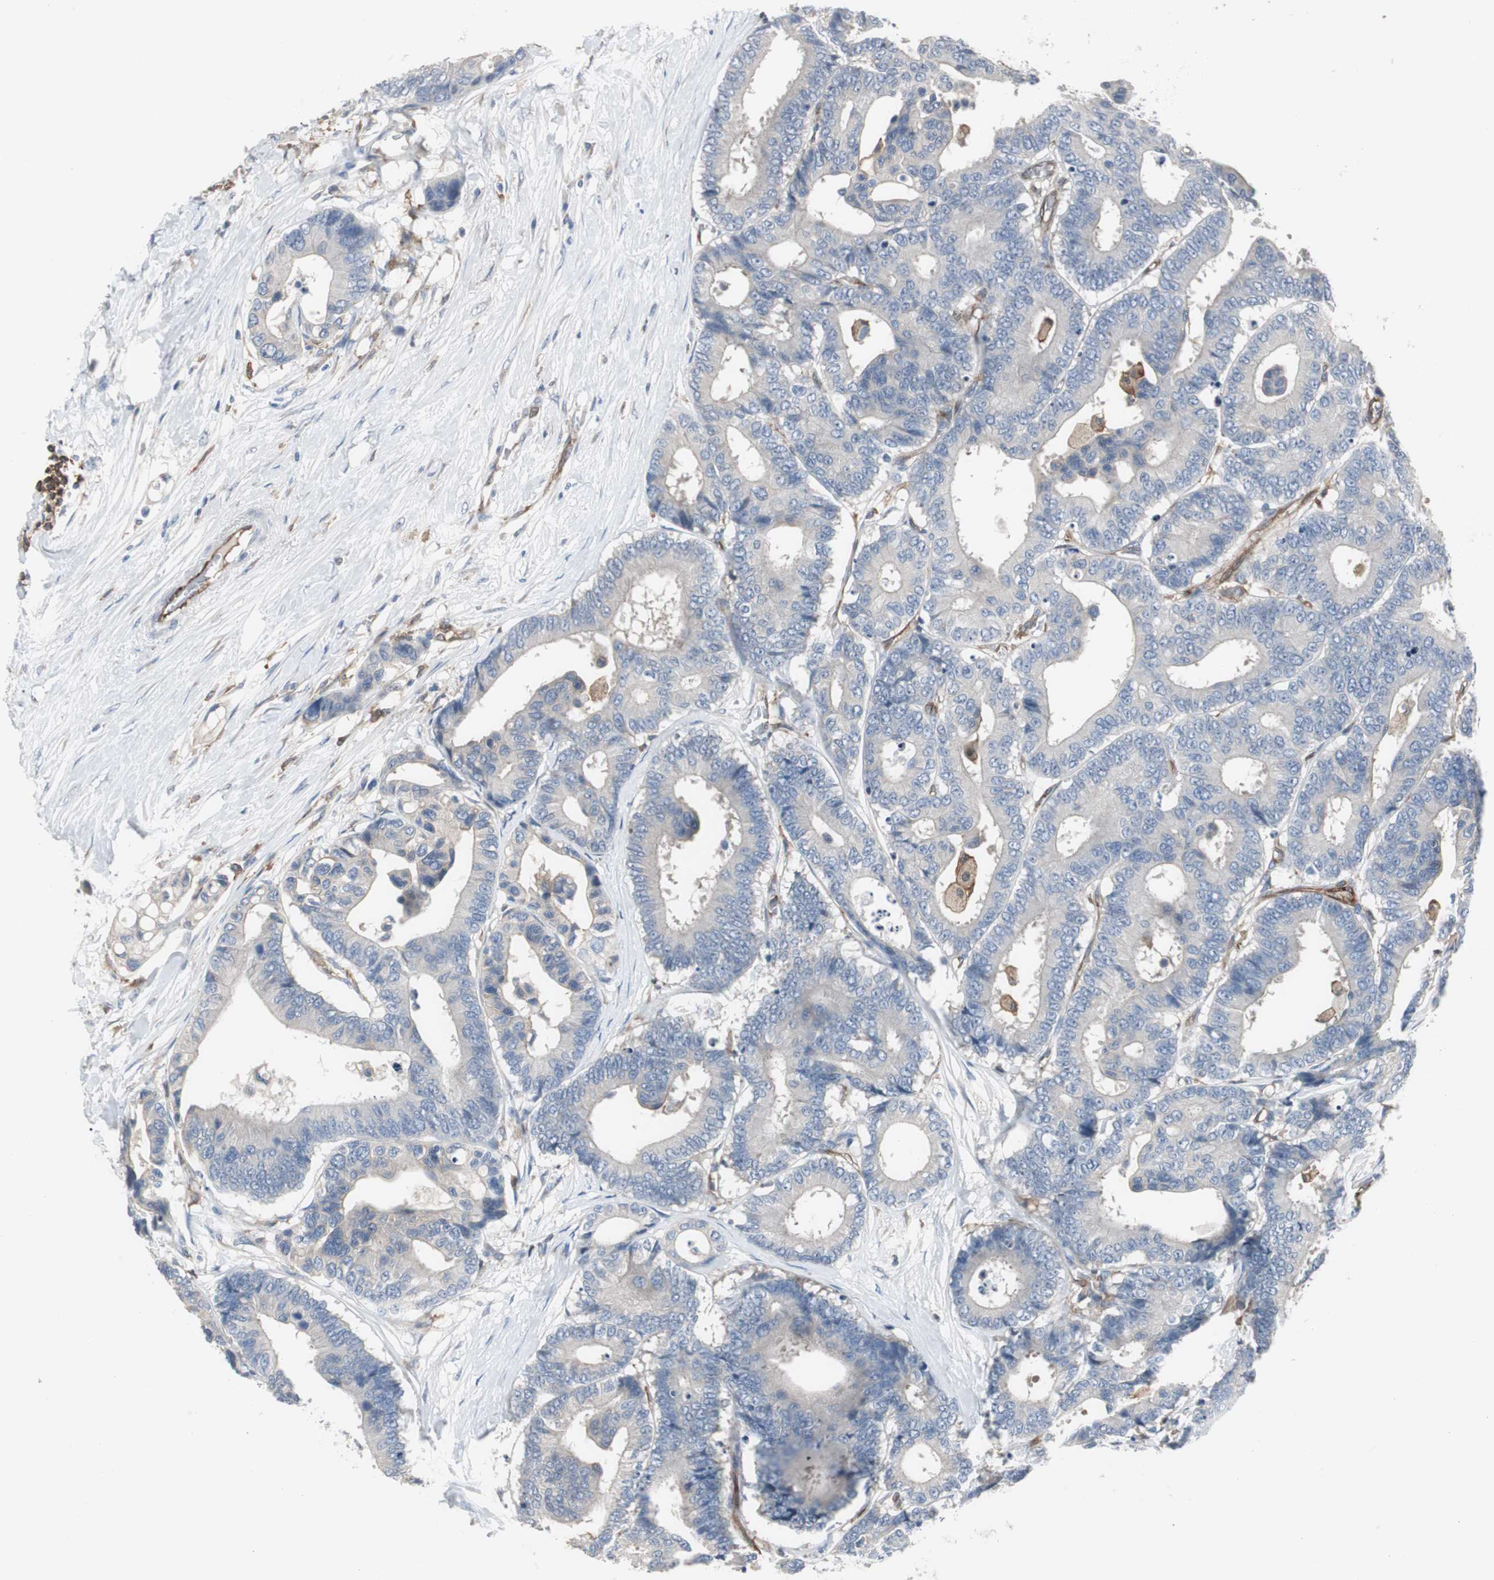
{"staining": {"intensity": "weak", "quantity": "25%-75%", "location": "cytoplasmic/membranous"}, "tissue": "colorectal cancer", "cell_type": "Tumor cells", "image_type": "cancer", "snomed": [{"axis": "morphology", "description": "Normal tissue, NOS"}, {"axis": "morphology", "description": "Adenocarcinoma, NOS"}, {"axis": "topography", "description": "Colon"}], "caption": "There is low levels of weak cytoplasmic/membranous expression in tumor cells of colorectal cancer, as demonstrated by immunohistochemical staining (brown color).", "gene": "SWAP70", "patient": {"sex": "male", "age": 82}}